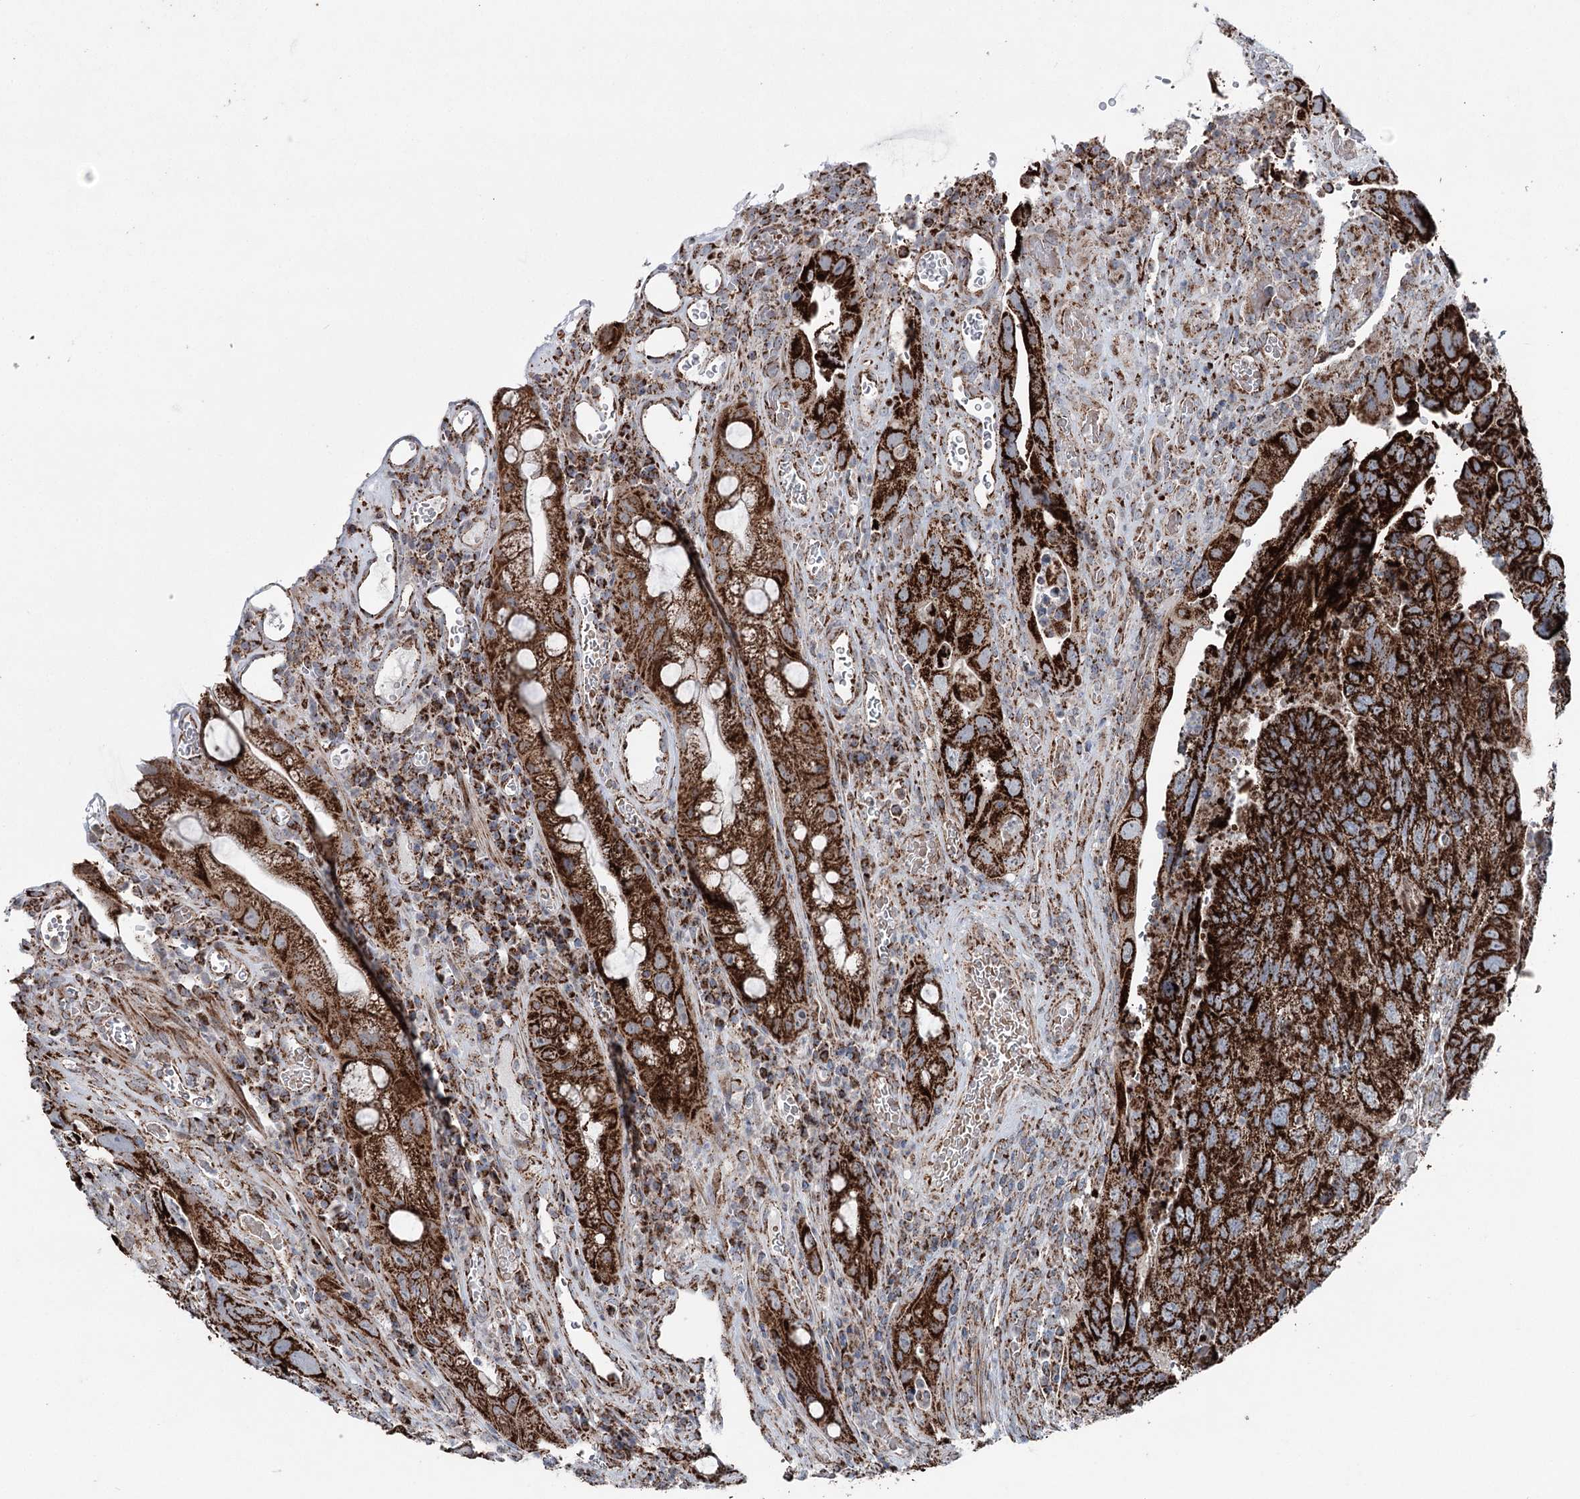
{"staining": {"intensity": "strong", "quantity": ">75%", "location": "cytoplasmic/membranous"}, "tissue": "colorectal cancer", "cell_type": "Tumor cells", "image_type": "cancer", "snomed": [{"axis": "morphology", "description": "Adenocarcinoma, NOS"}, {"axis": "topography", "description": "Rectum"}], "caption": "The image reveals staining of adenocarcinoma (colorectal), revealing strong cytoplasmic/membranous protein staining (brown color) within tumor cells. Immunohistochemistry stains the protein of interest in brown and the nuclei are stained blue.", "gene": "UCN3", "patient": {"sex": "male", "age": 63}}